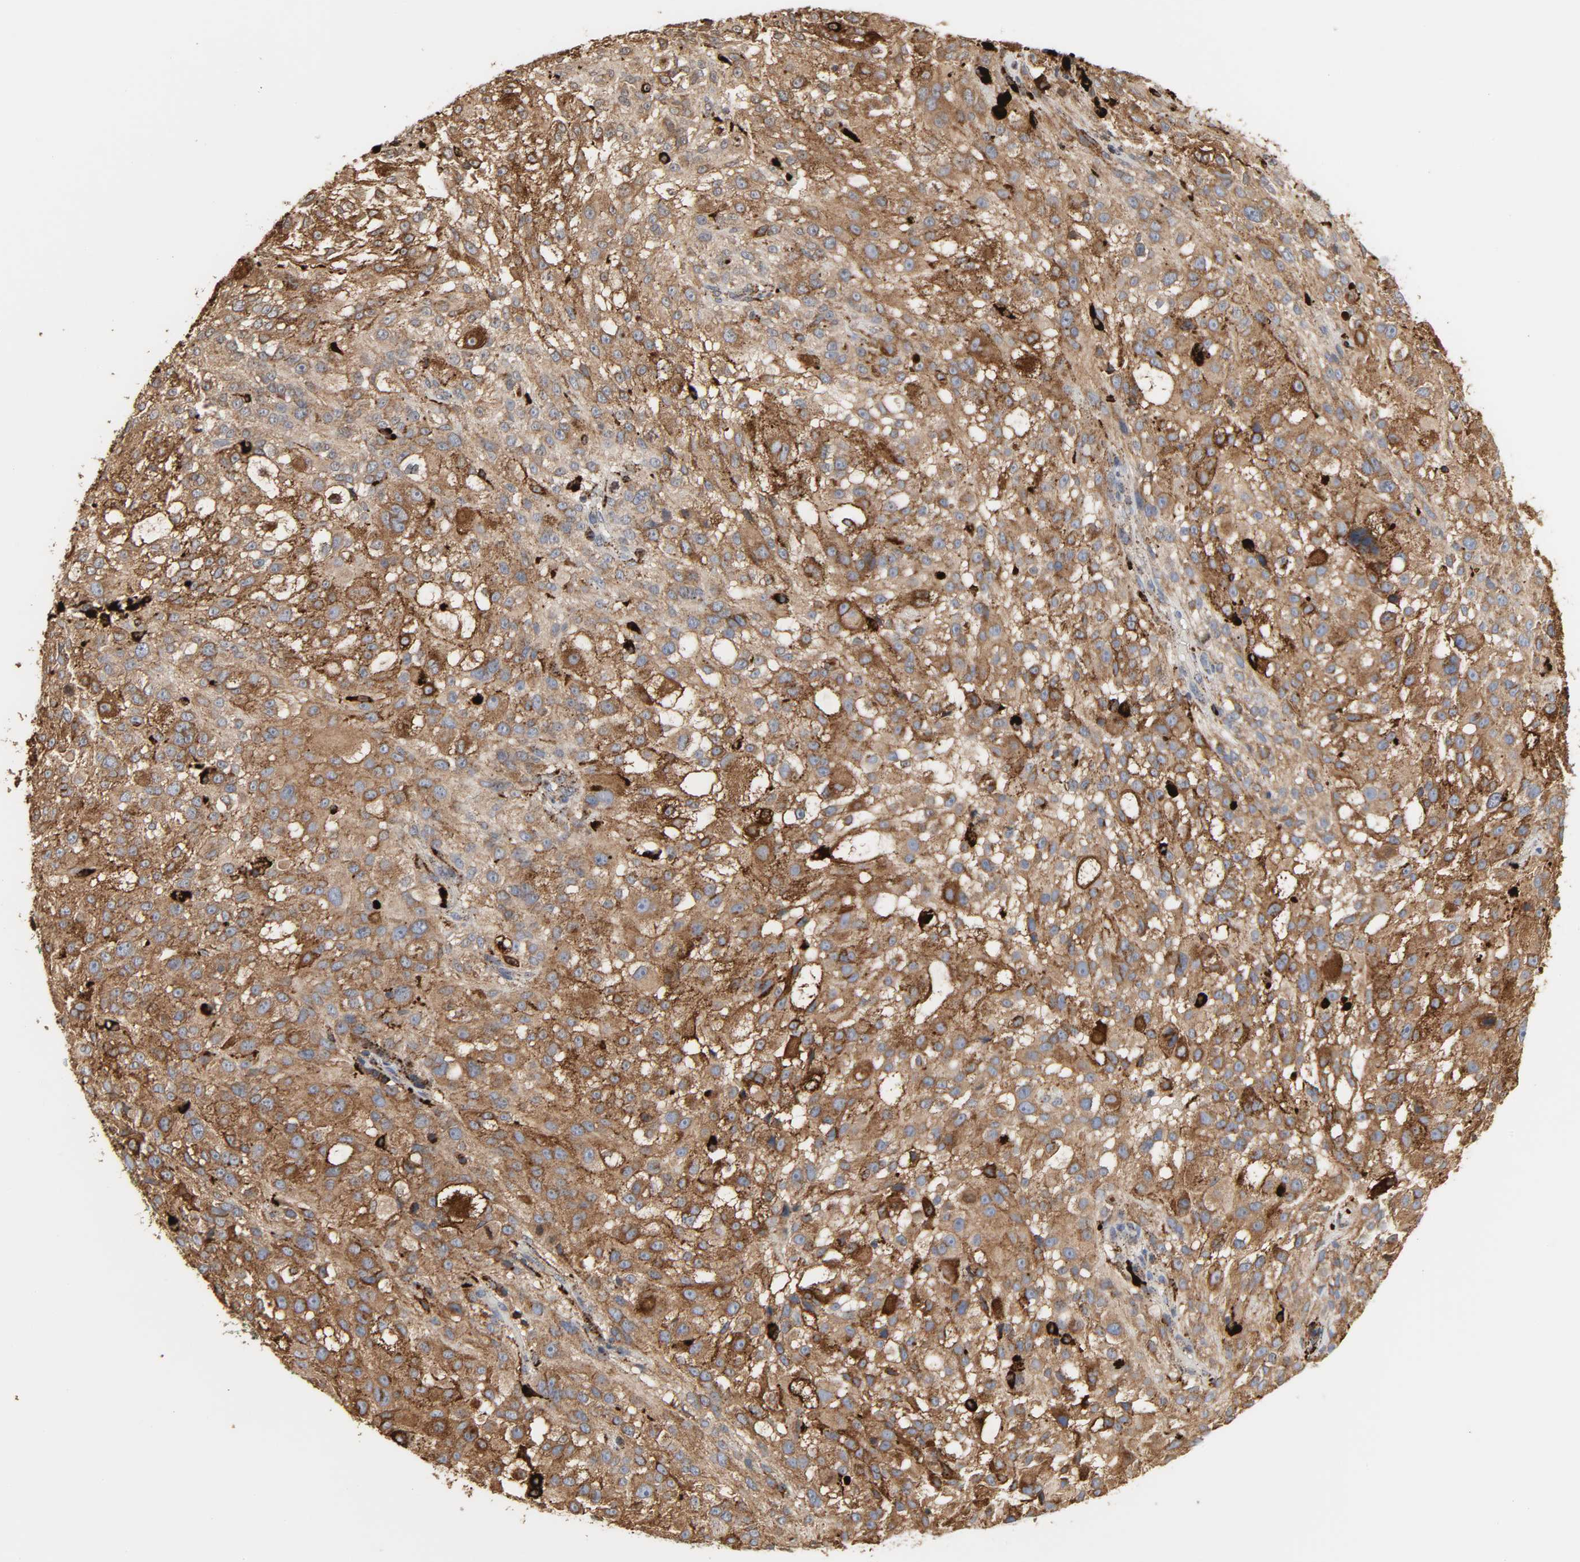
{"staining": {"intensity": "moderate", "quantity": ">75%", "location": "cytoplasmic/membranous"}, "tissue": "melanoma", "cell_type": "Tumor cells", "image_type": "cancer", "snomed": [{"axis": "morphology", "description": "Necrosis, NOS"}, {"axis": "morphology", "description": "Malignant melanoma, NOS"}, {"axis": "topography", "description": "Skin"}], "caption": "Immunohistochemical staining of melanoma exhibits medium levels of moderate cytoplasmic/membranous staining in about >75% of tumor cells. (DAB (3,3'-diaminobenzidine) IHC, brown staining for protein, blue staining for nuclei).", "gene": "PSAP", "patient": {"sex": "female", "age": 87}}